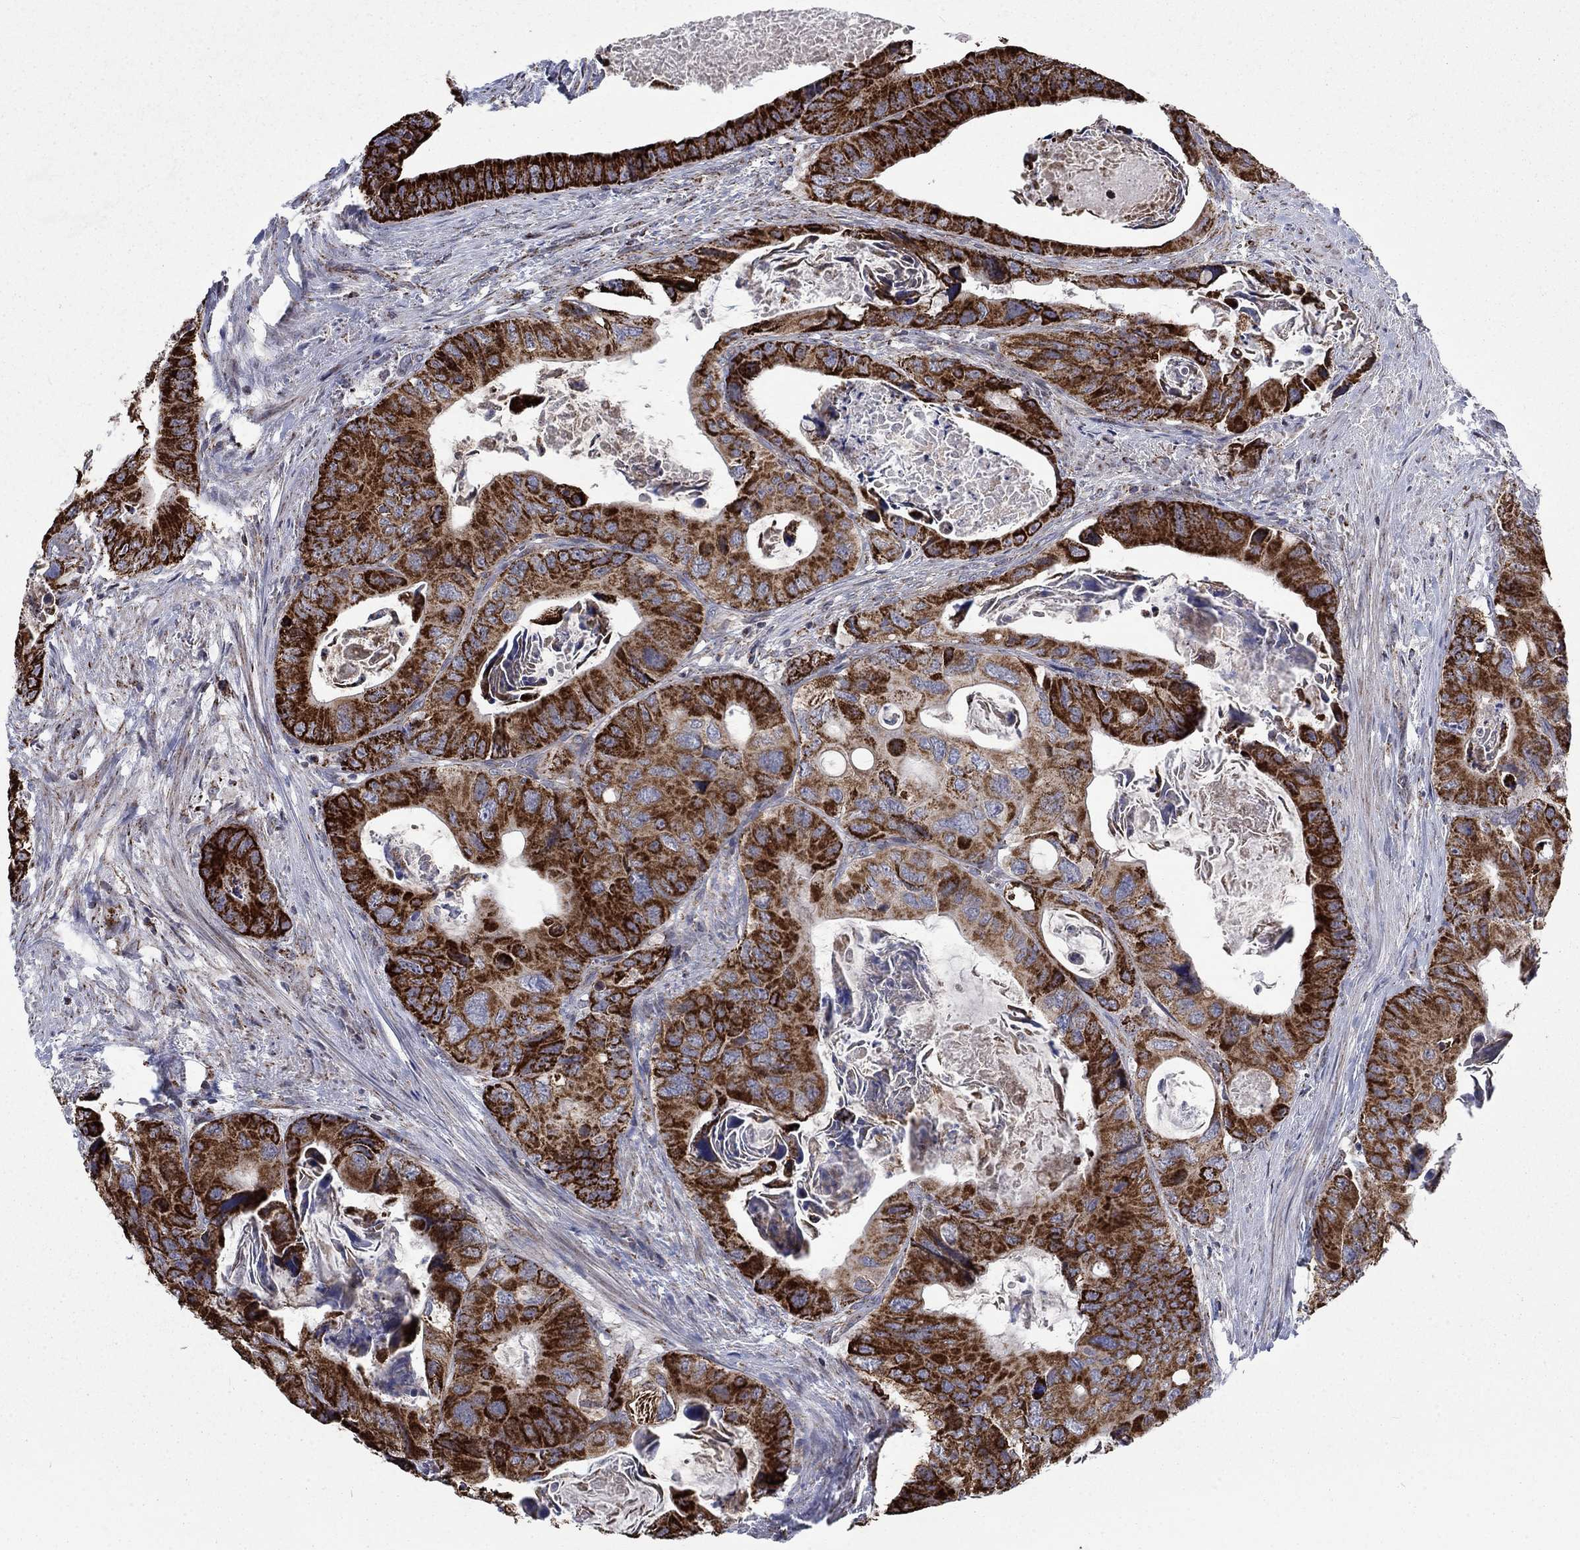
{"staining": {"intensity": "strong", "quantity": ">75%", "location": "cytoplasmic/membranous"}, "tissue": "colorectal cancer", "cell_type": "Tumor cells", "image_type": "cancer", "snomed": [{"axis": "morphology", "description": "Adenocarcinoma, NOS"}, {"axis": "topography", "description": "Rectum"}], "caption": "A histopathology image of human colorectal cancer stained for a protein reveals strong cytoplasmic/membranous brown staining in tumor cells. The protein is stained brown, and the nuclei are stained in blue (DAB (3,3'-diaminobenzidine) IHC with brightfield microscopy, high magnification).", "gene": "MOAP1", "patient": {"sex": "male", "age": 64}}